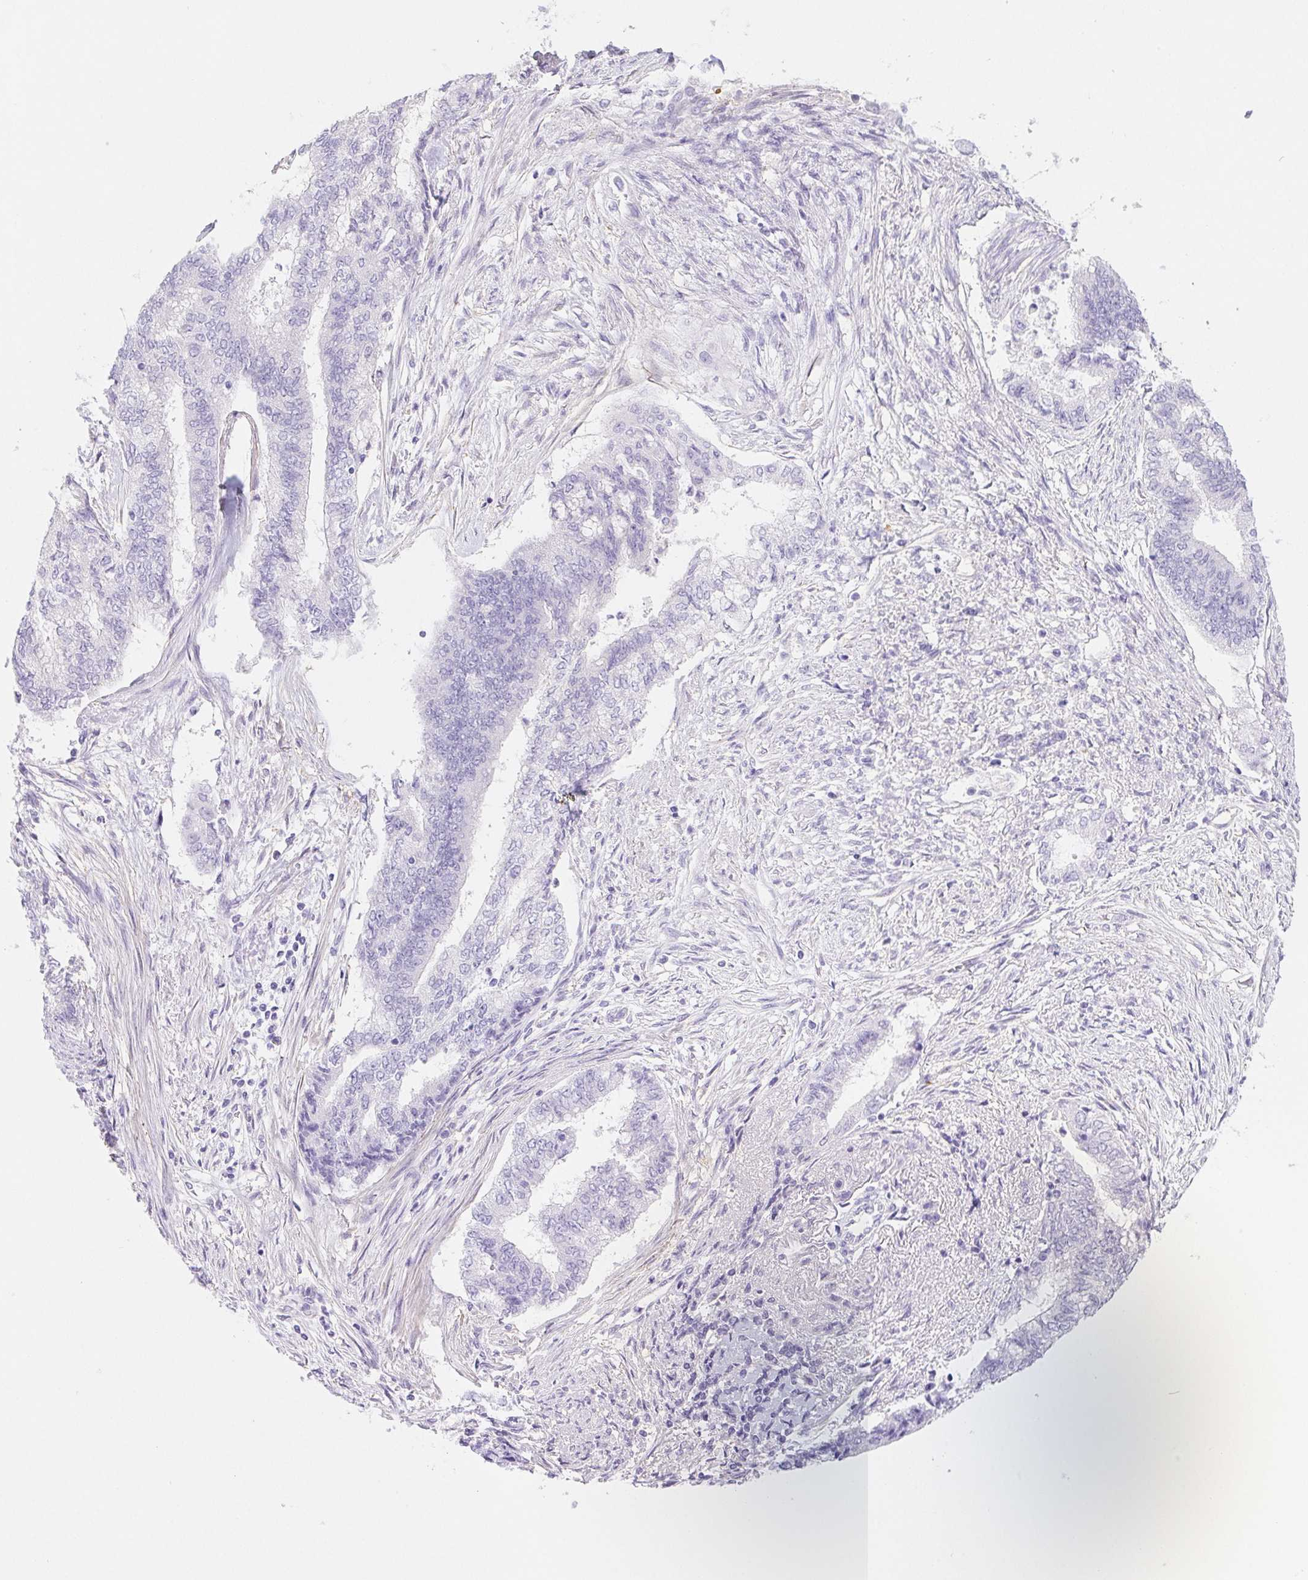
{"staining": {"intensity": "negative", "quantity": "none", "location": "none"}, "tissue": "endometrial cancer", "cell_type": "Tumor cells", "image_type": "cancer", "snomed": [{"axis": "morphology", "description": "Adenocarcinoma, NOS"}, {"axis": "topography", "description": "Endometrium"}], "caption": "High power microscopy image of an immunohistochemistry micrograph of endometrial adenocarcinoma, revealing no significant expression in tumor cells.", "gene": "PNLIP", "patient": {"sex": "female", "age": 65}}